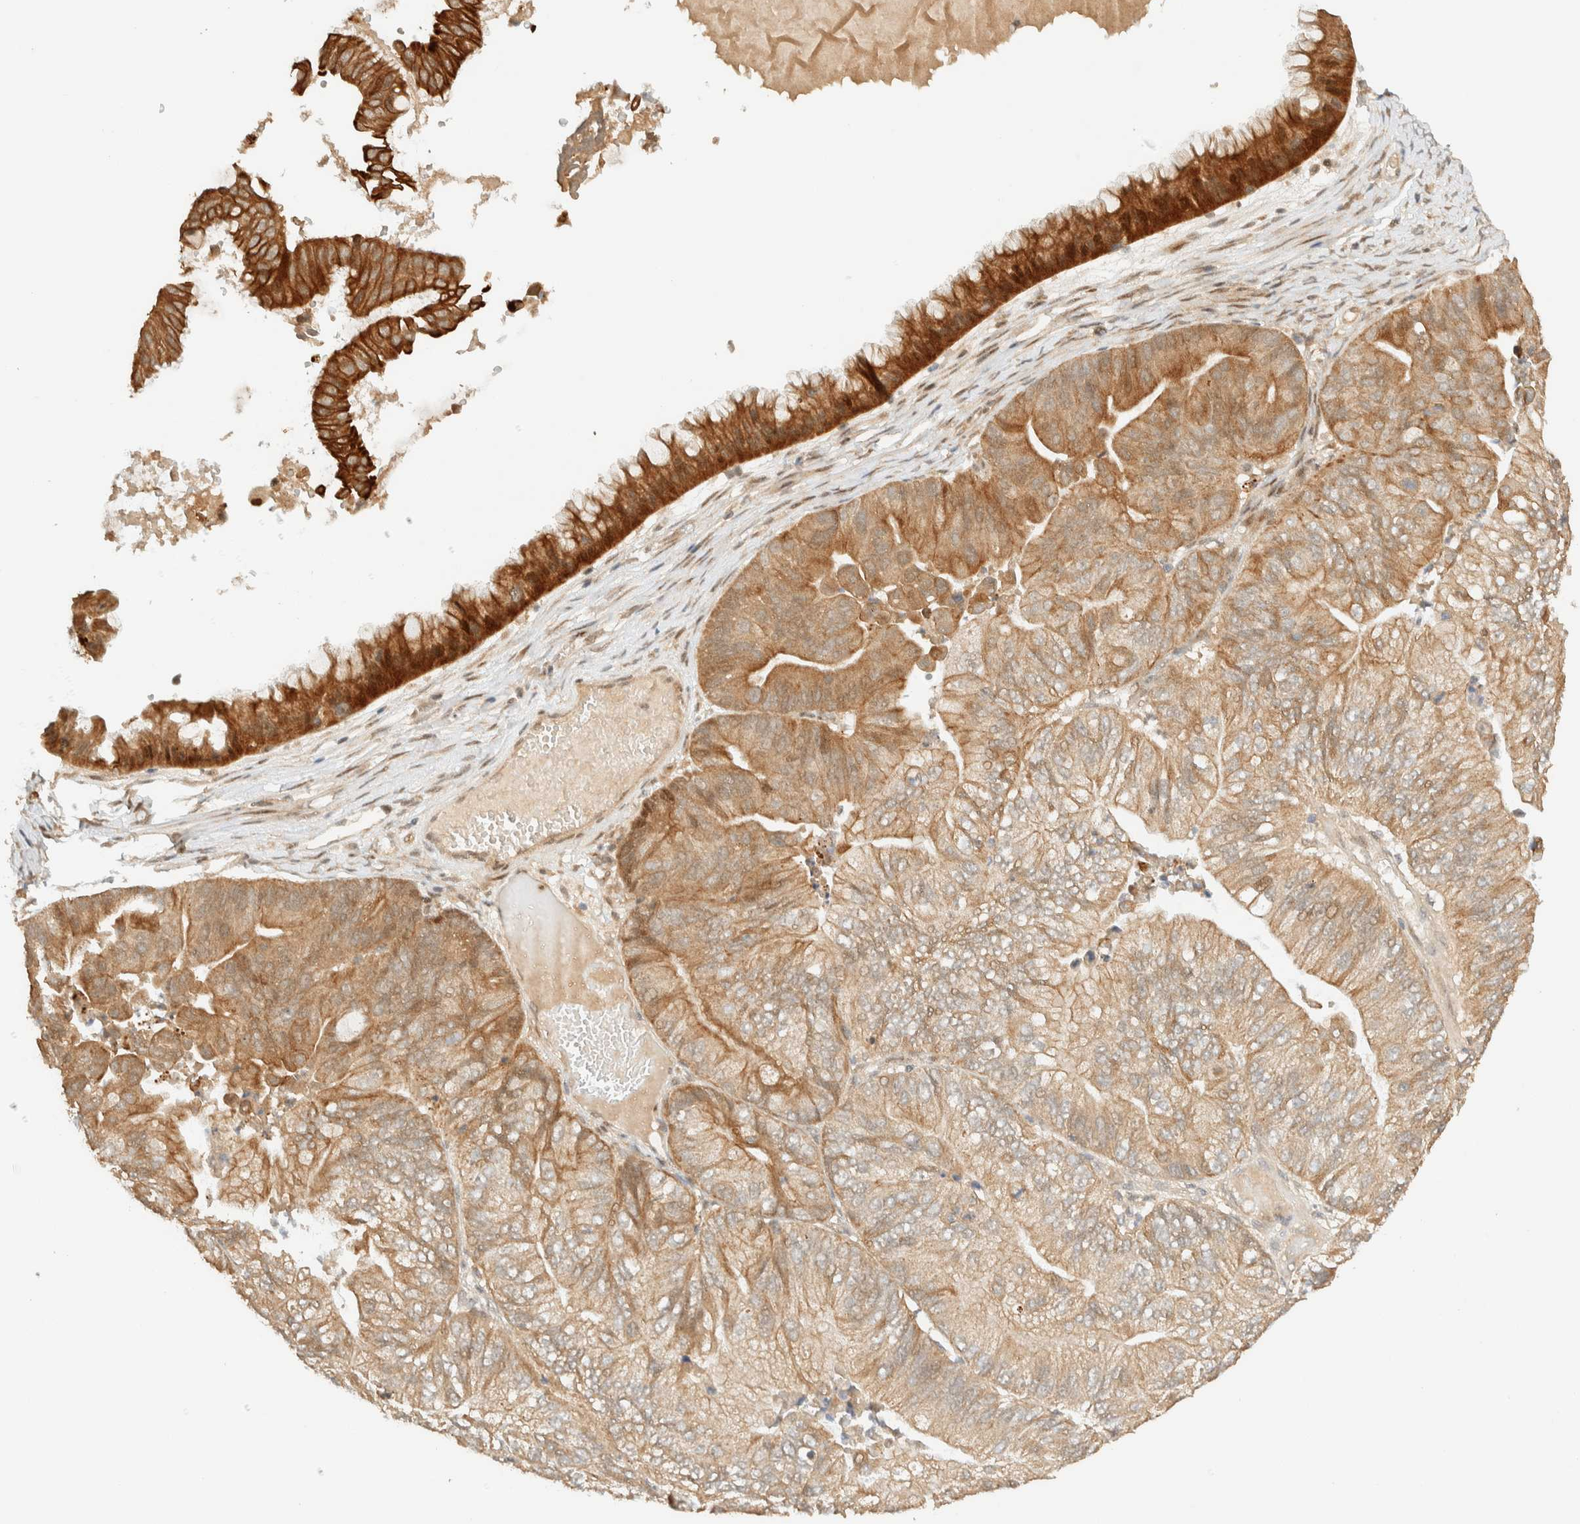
{"staining": {"intensity": "strong", "quantity": "25%-75%", "location": "cytoplasmic/membranous"}, "tissue": "ovarian cancer", "cell_type": "Tumor cells", "image_type": "cancer", "snomed": [{"axis": "morphology", "description": "Cystadenocarcinoma, mucinous, NOS"}, {"axis": "topography", "description": "Ovary"}], "caption": "IHC of mucinous cystadenocarcinoma (ovarian) displays high levels of strong cytoplasmic/membranous staining in approximately 25%-75% of tumor cells.", "gene": "ZBTB34", "patient": {"sex": "female", "age": 61}}